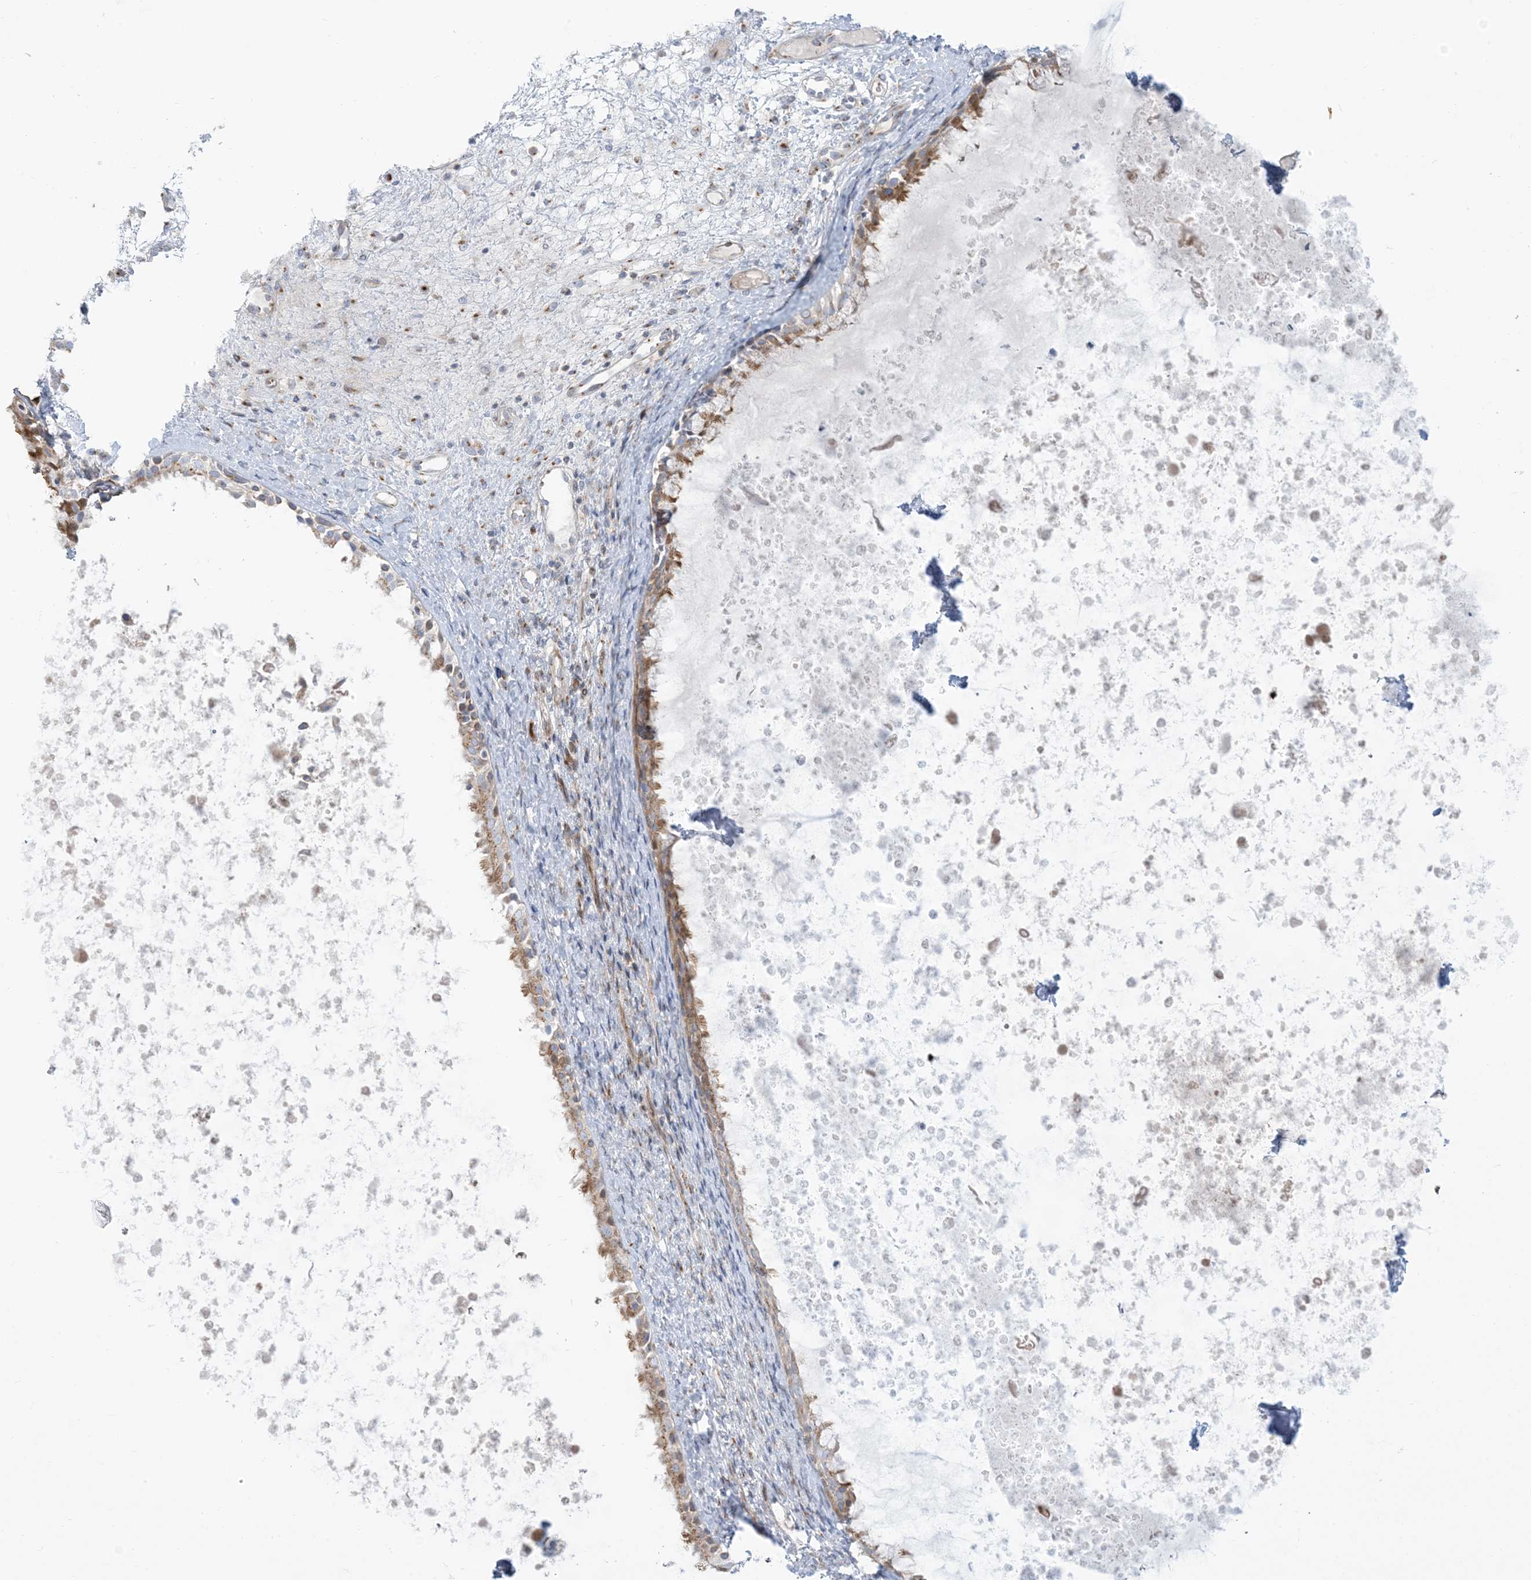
{"staining": {"intensity": "moderate", "quantity": ">75%", "location": "cytoplasmic/membranous"}, "tissue": "nasopharynx", "cell_type": "Respiratory epithelial cells", "image_type": "normal", "snomed": [{"axis": "morphology", "description": "Normal tissue, NOS"}, {"axis": "topography", "description": "Nasopharynx"}], "caption": "A medium amount of moderate cytoplasmic/membranous staining is present in approximately >75% of respiratory epithelial cells in benign nasopharynx.", "gene": "AFTPH", "patient": {"sex": "male", "age": 22}}